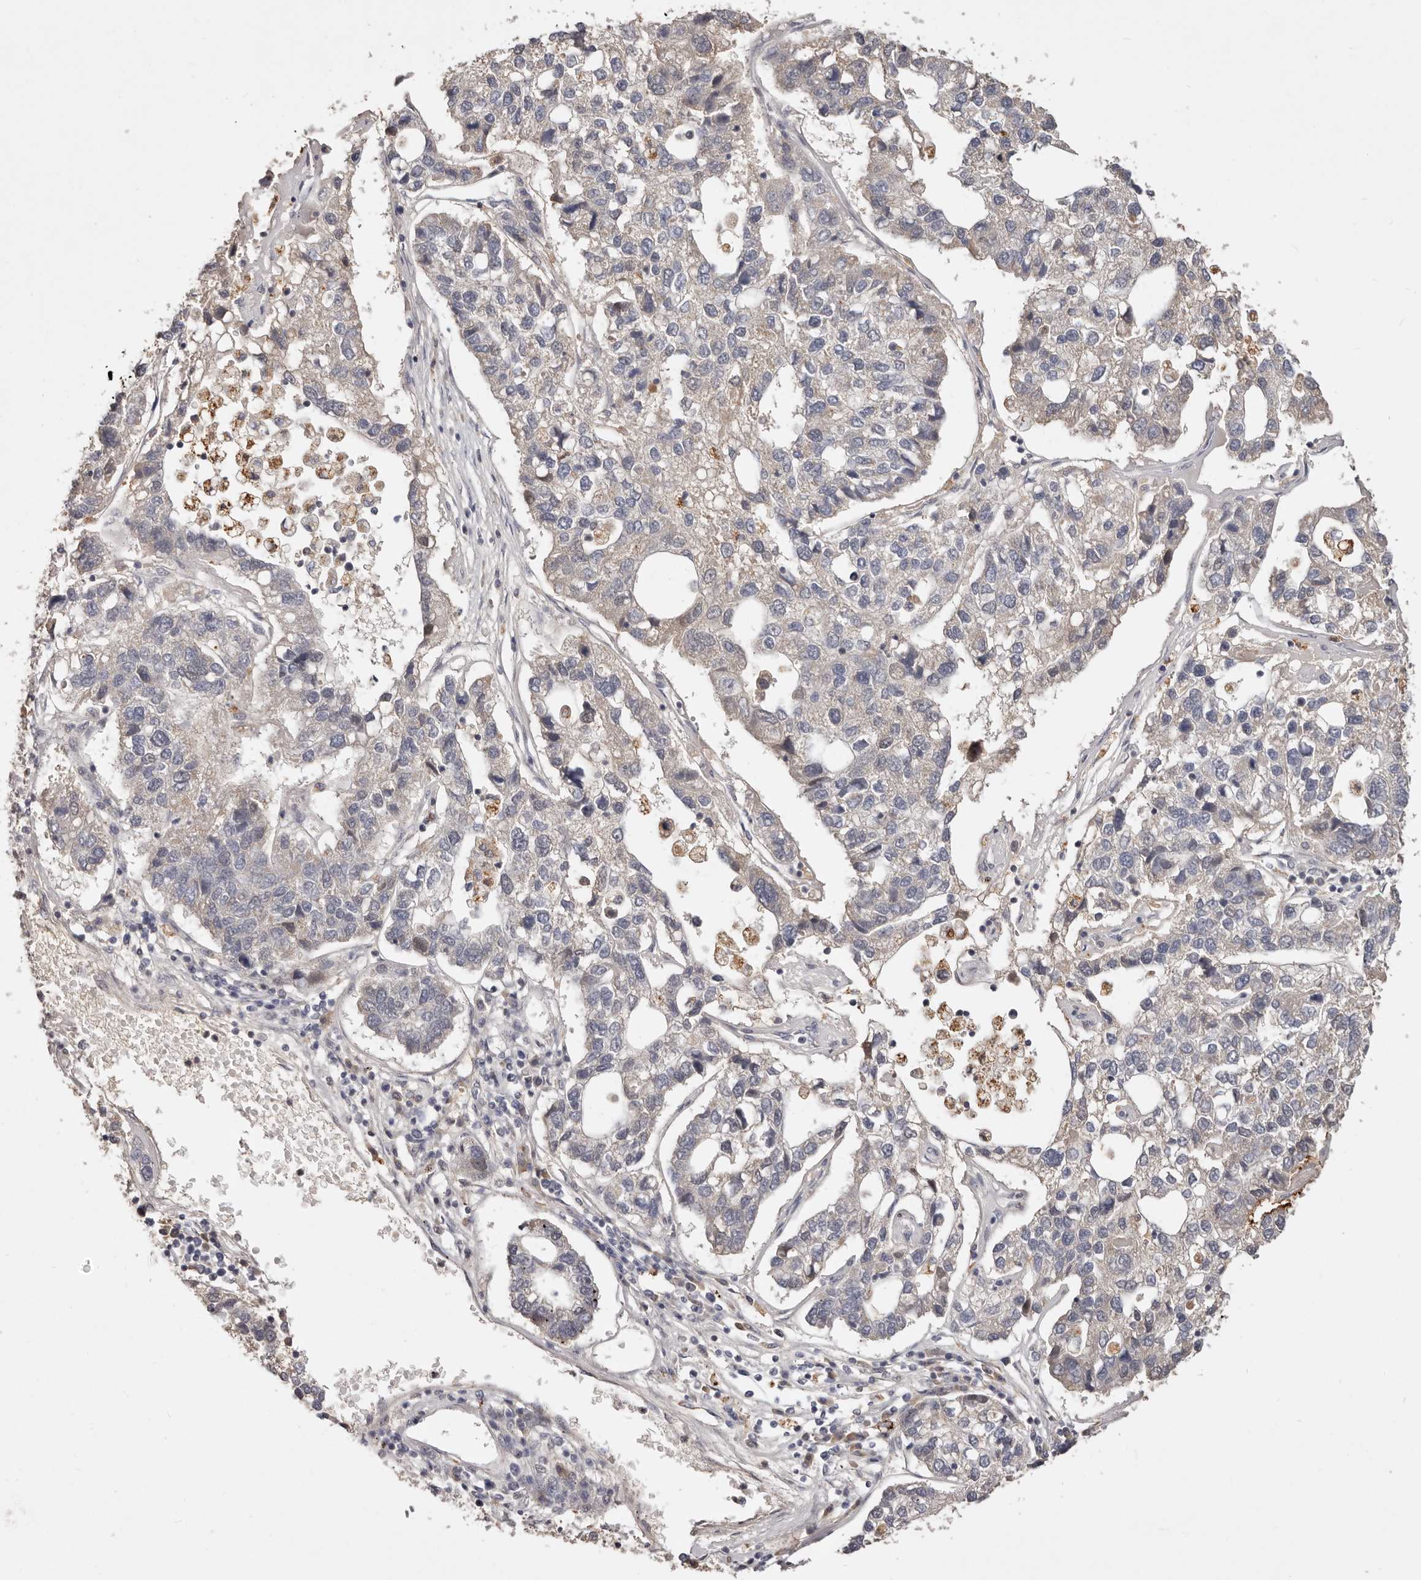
{"staining": {"intensity": "negative", "quantity": "none", "location": "none"}, "tissue": "pancreatic cancer", "cell_type": "Tumor cells", "image_type": "cancer", "snomed": [{"axis": "morphology", "description": "Adenocarcinoma, NOS"}, {"axis": "topography", "description": "Pancreas"}], "caption": "Protein analysis of adenocarcinoma (pancreatic) exhibits no significant staining in tumor cells.", "gene": "TSPAN13", "patient": {"sex": "female", "age": 61}}